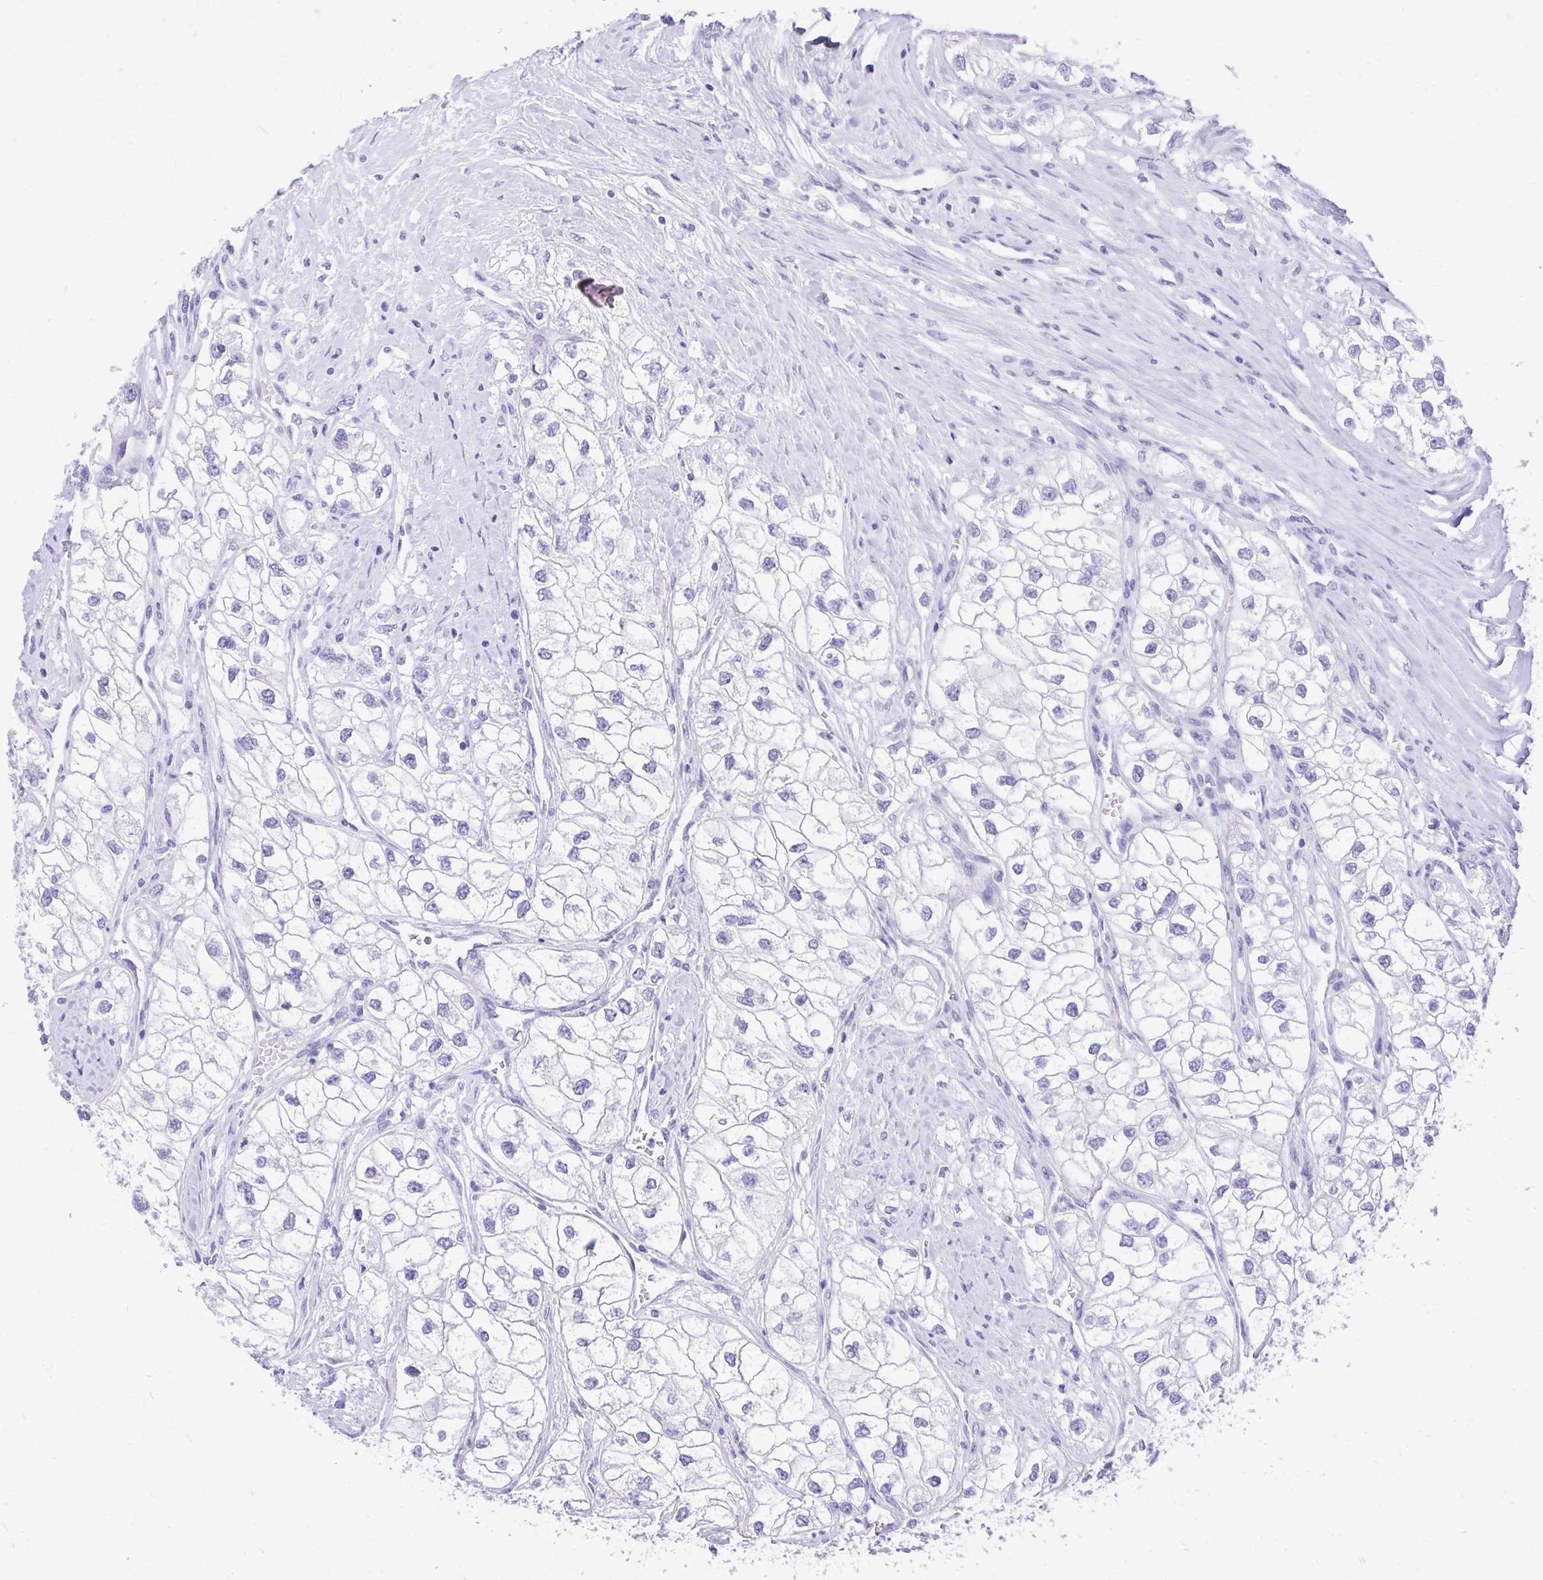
{"staining": {"intensity": "negative", "quantity": "none", "location": "none"}, "tissue": "renal cancer", "cell_type": "Tumor cells", "image_type": "cancer", "snomed": [{"axis": "morphology", "description": "Adenocarcinoma, NOS"}, {"axis": "topography", "description": "Kidney"}], "caption": "This is an immunohistochemistry (IHC) micrograph of human renal adenocarcinoma. There is no expression in tumor cells.", "gene": "MON1A", "patient": {"sex": "male", "age": 59}}